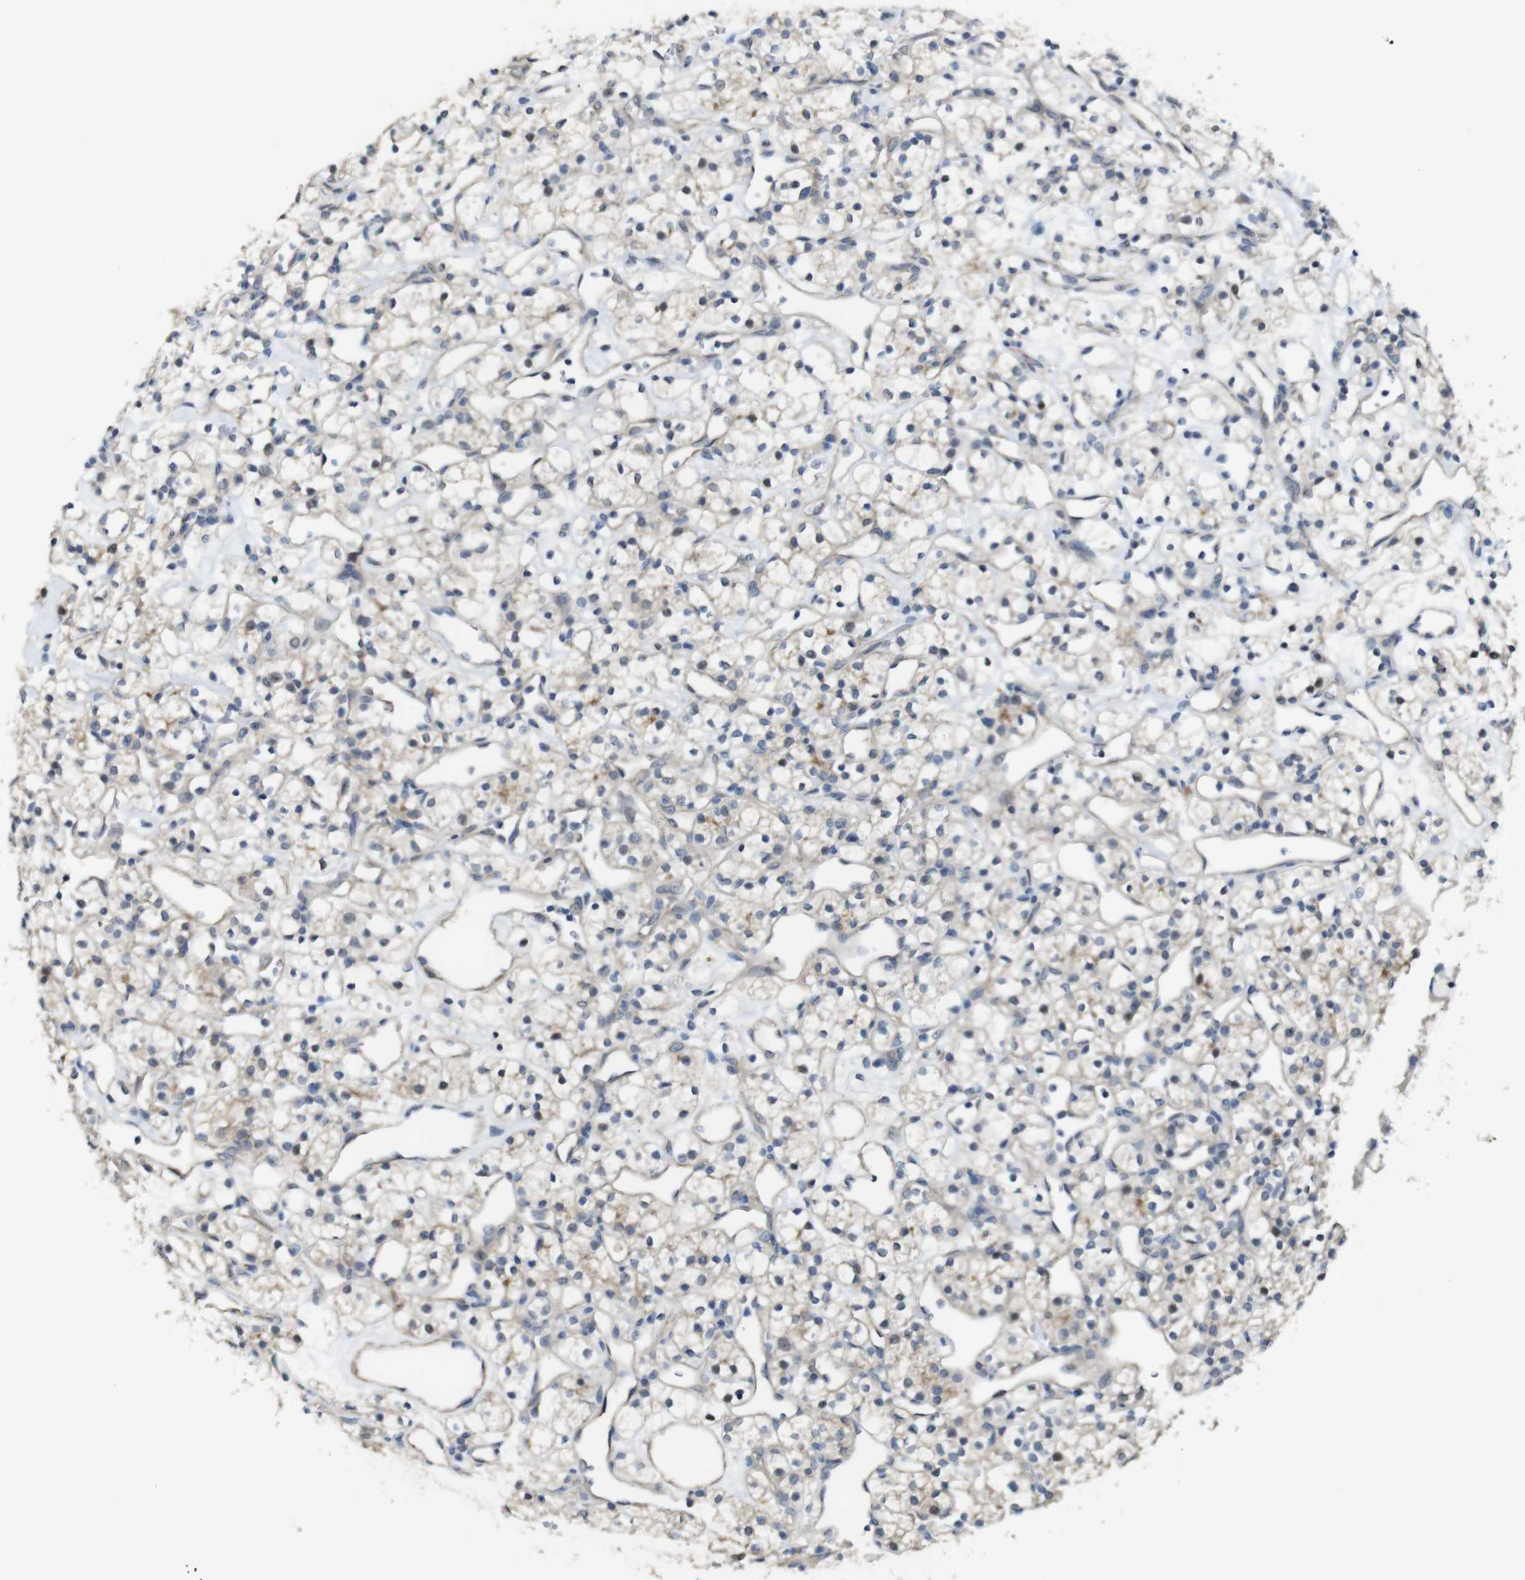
{"staining": {"intensity": "weak", "quantity": "25%-75%", "location": "cytoplasmic/membranous"}, "tissue": "renal cancer", "cell_type": "Tumor cells", "image_type": "cancer", "snomed": [{"axis": "morphology", "description": "Adenocarcinoma, NOS"}, {"axis": "topography", "description": "Kidney"}], "caption": "Protein positivity by IHC shows weak cytoplasmic/membranous staining in approximately 25%-75% of tumor cells in renal cancer (adenocarcinoma).", "gene": "CDC34", "patient": {"sex": "female", "age": 60}}